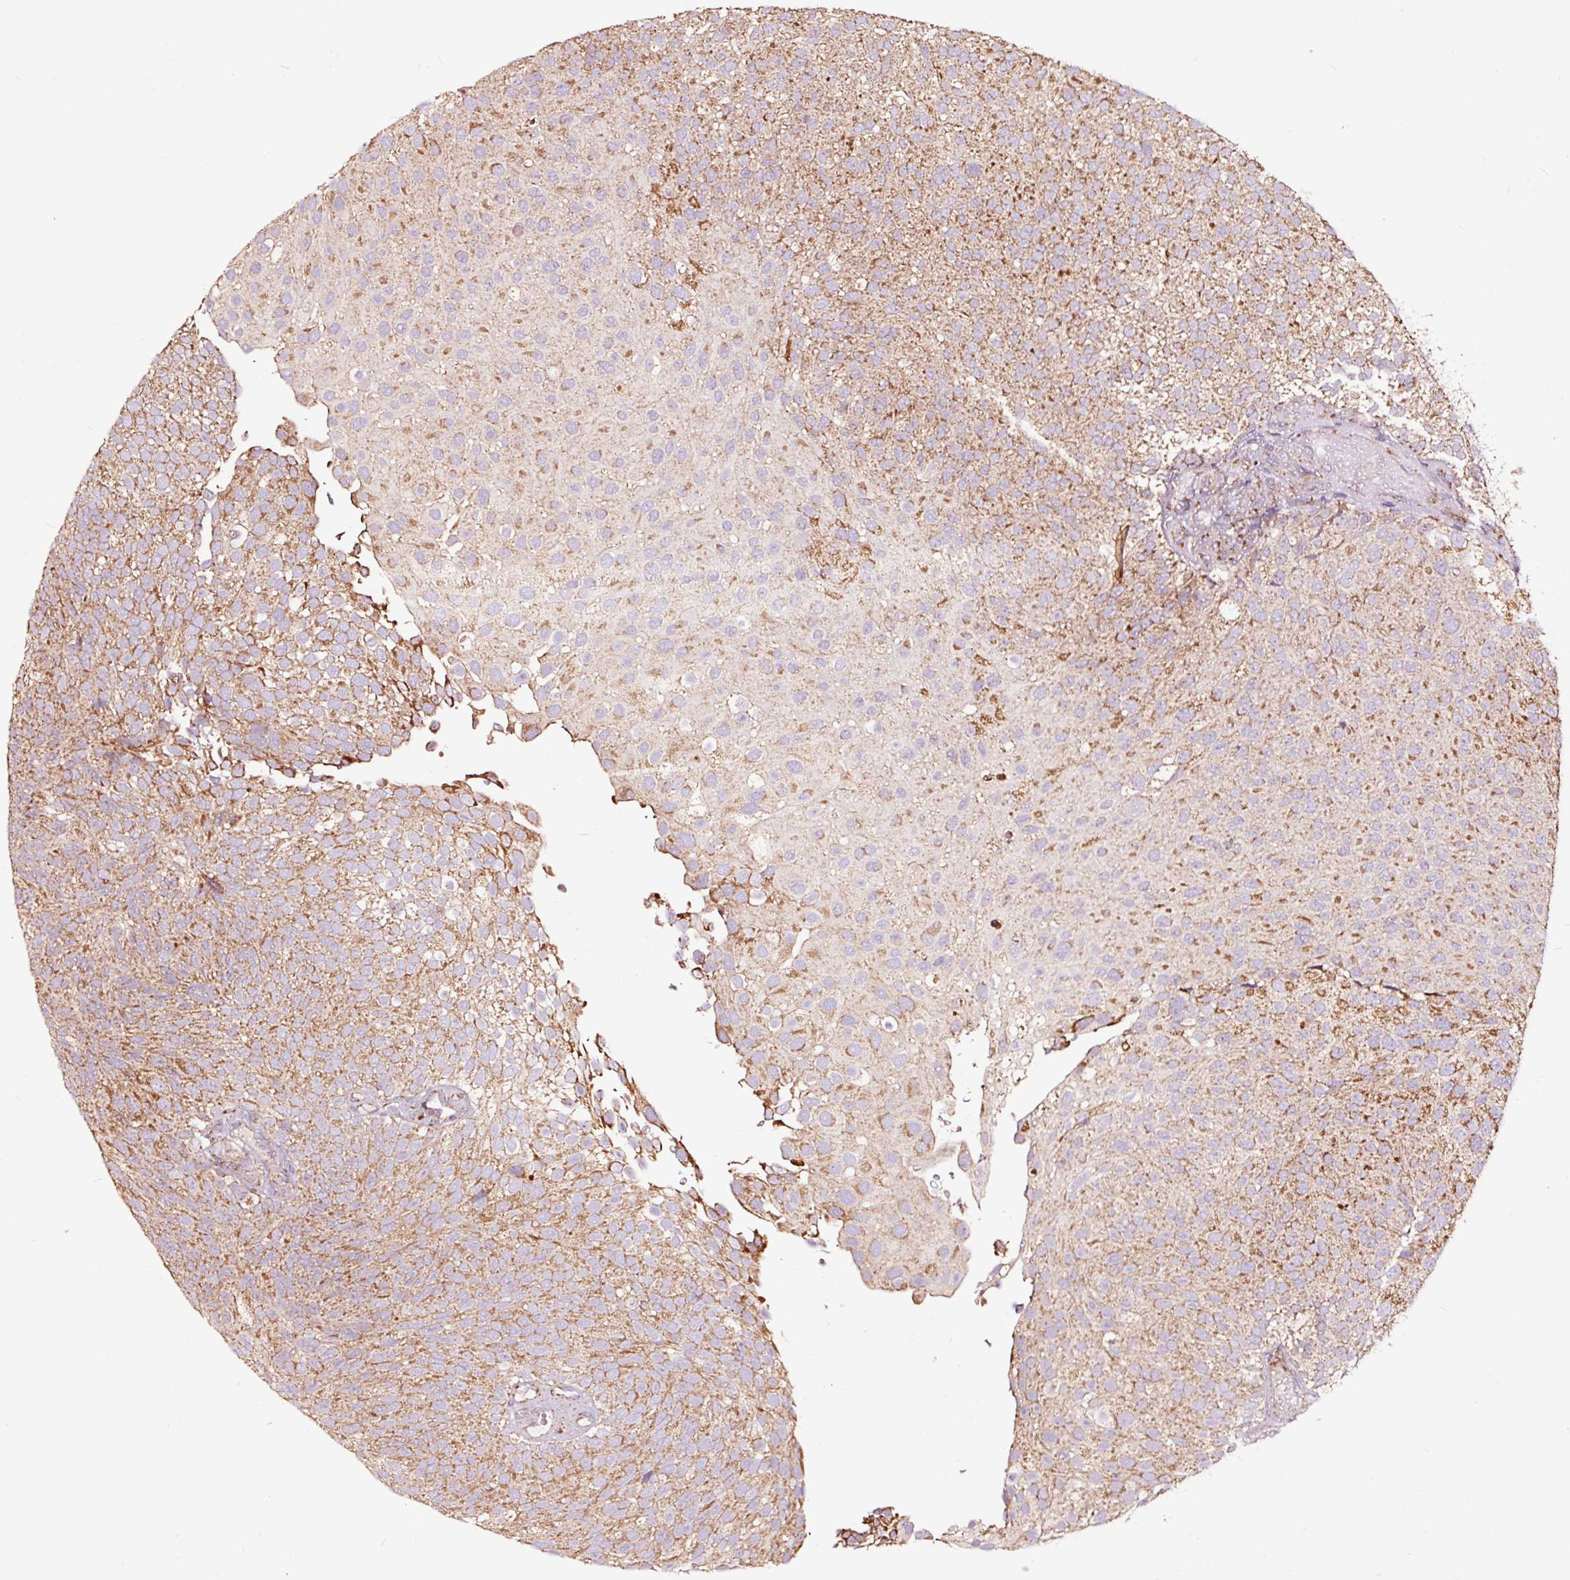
{"staining": {"intensity": "moderate", "quantity": ">75%", "location": "cytoplasmic/membranous"}, "tissue": "urothelial cancer", "cell_type": "Tumor cells", "image_type": "cancer", "snomed": [{"axis": "morphology", "description": "Urothelial carcinoma, Low grade"}, {"axis": "topography", "description": "Urinary bladder"}], "caption": "The image exhibits staining of urothelial carcinoma (low-grade), revealing moderate cytoplasmic/membranous protein staining (brown color) within tumor cells. (DAB IHC, brown staining for protein, blue staining for nuclei).", "gene": "TPM1", "patient": {"sex": "male", "age": 78}}